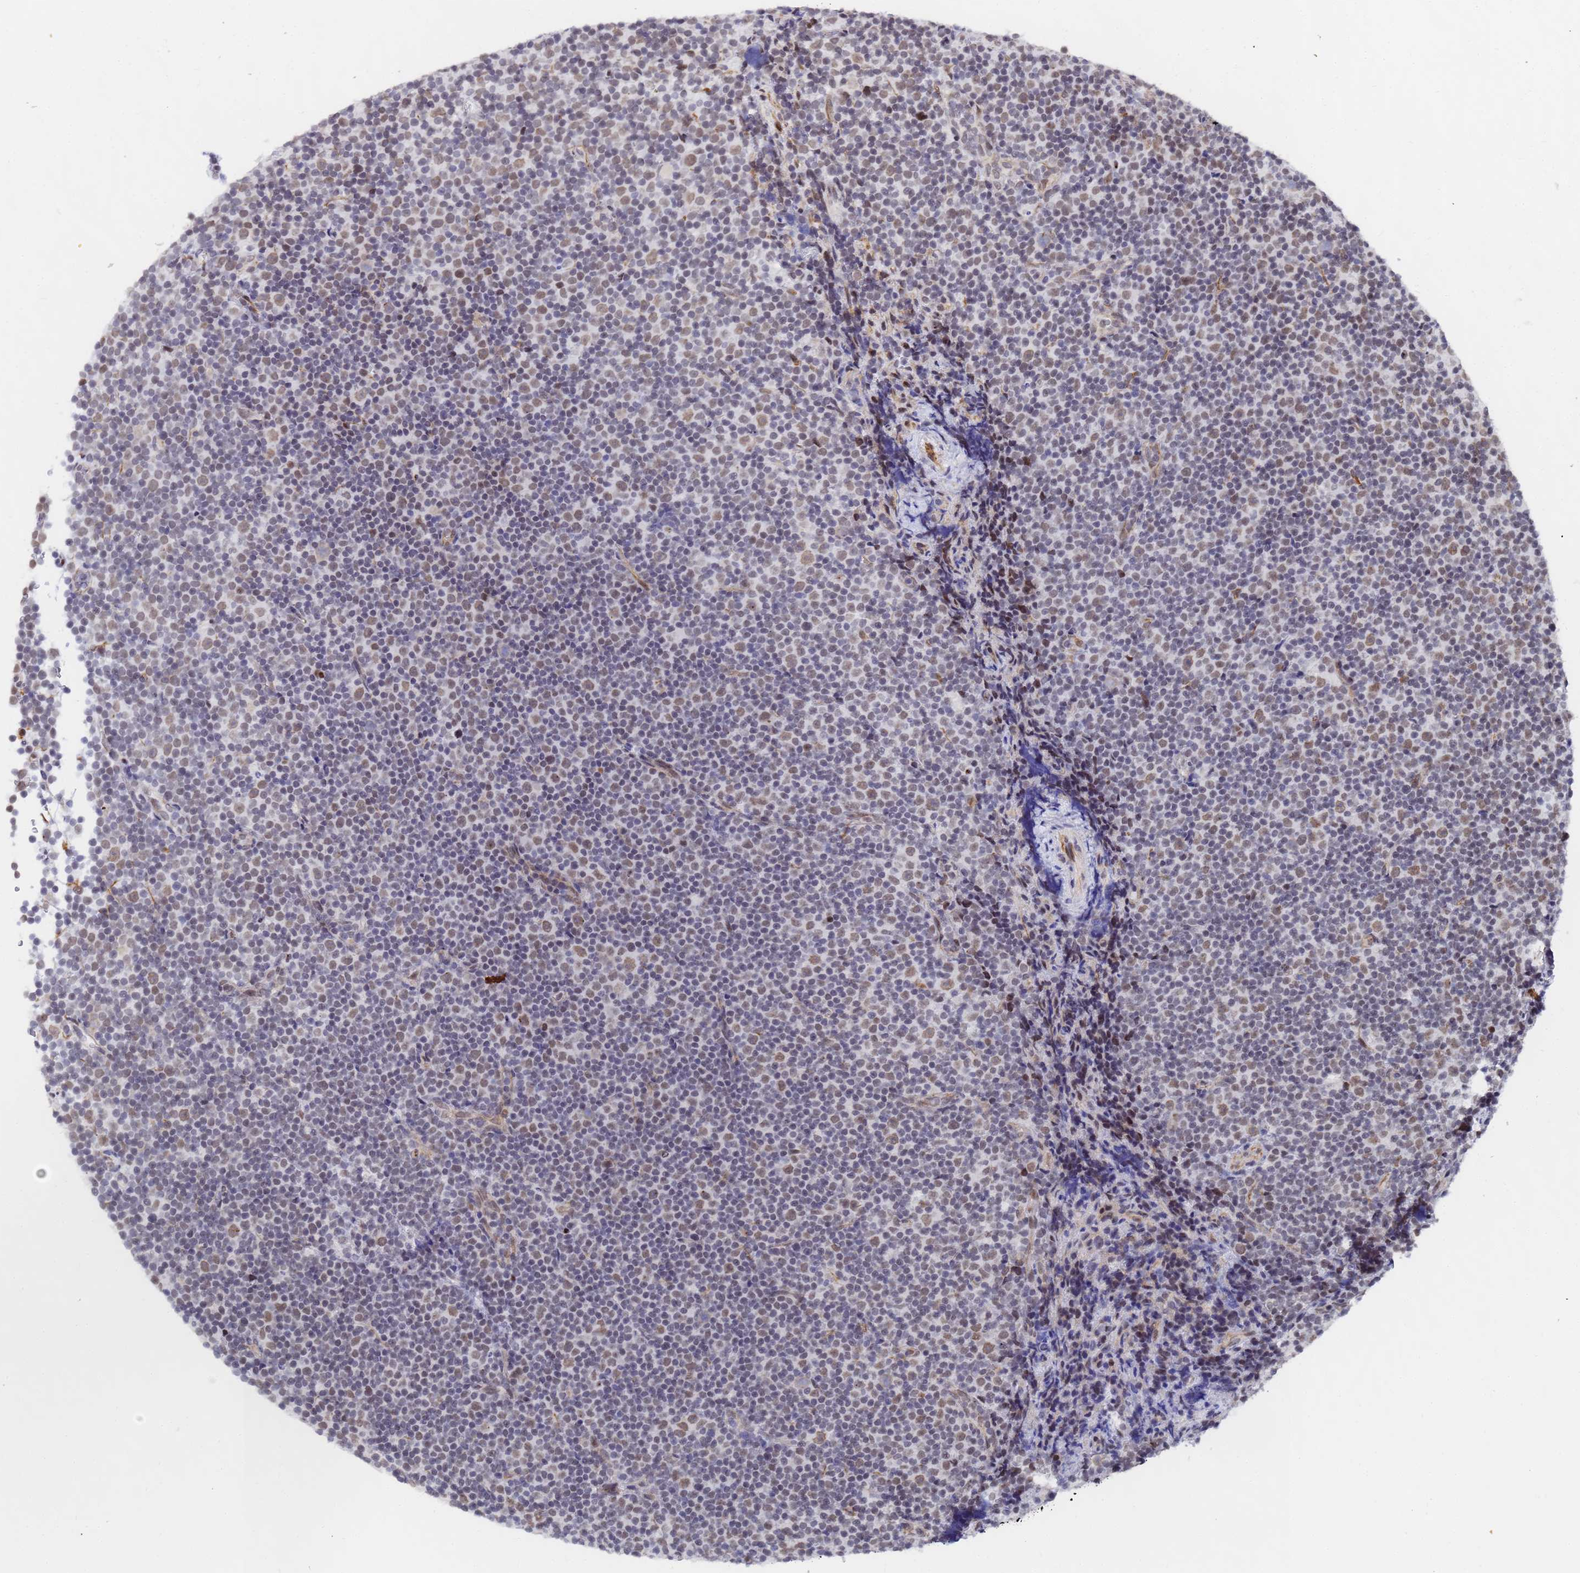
{"staining": {"intensity": "weak", "quantity": "25%-75%", "location": "nuclear"}, "tissue": "lymphoma", "cell_type": "Tumor cells", "image_type": "cancer", "snomed": [{"axis": "morphology", "description": "Malignant lymphoma, non-Hodgkin's type, Low grade"}, {"axis": "topography", "description": "Lymph node"}], "caption": "Immunohistochemistry (IHC) image of lymphoma stained for a protein (brown), which displays low levels of weak nuclear staining in about 25%-75% of tumor cells.", "gene": "CKMT1A", "patient": {"sex": "female", "age": 67}}